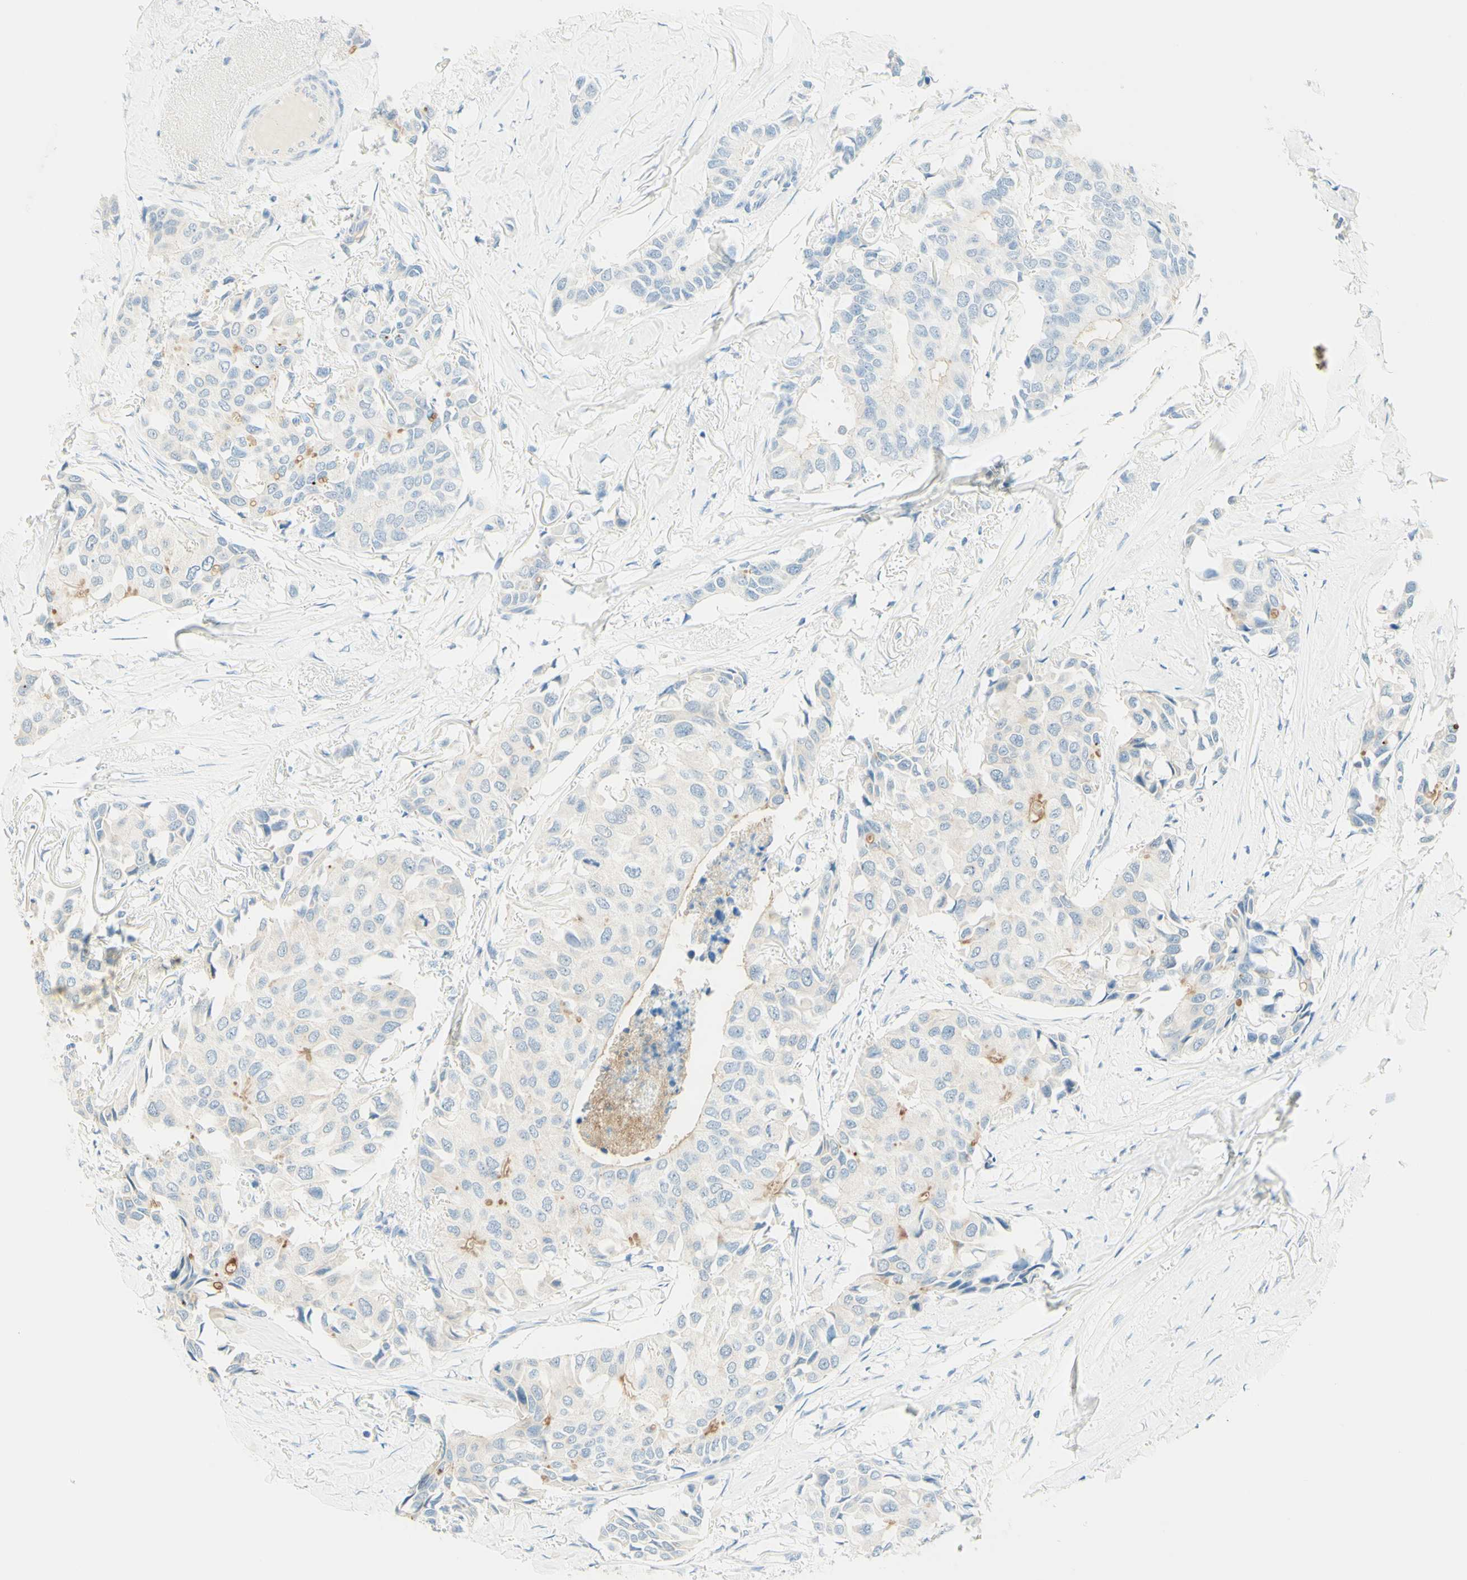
{"staining": {"intensity": "negative", "quantity": "none", "location": "none"}, "tissue": "breast cancer", "cell_type": "Tumor cells", "image_type": "cancer", "snomed": [{"axis": "morphology", "description": "Duct carcinoma"}, {"axis": "topography", "description": "Breast"}], "caption": "Immunohistochemistry (IHC) photomicrograph of neoplastic tissue: breast cancer (intraductal carcinoma) stained with DAB shows no significant protein positivity in tumor cells.", "gene": "TMEM132D", "patient": {"sex": "female", "age": 80}}